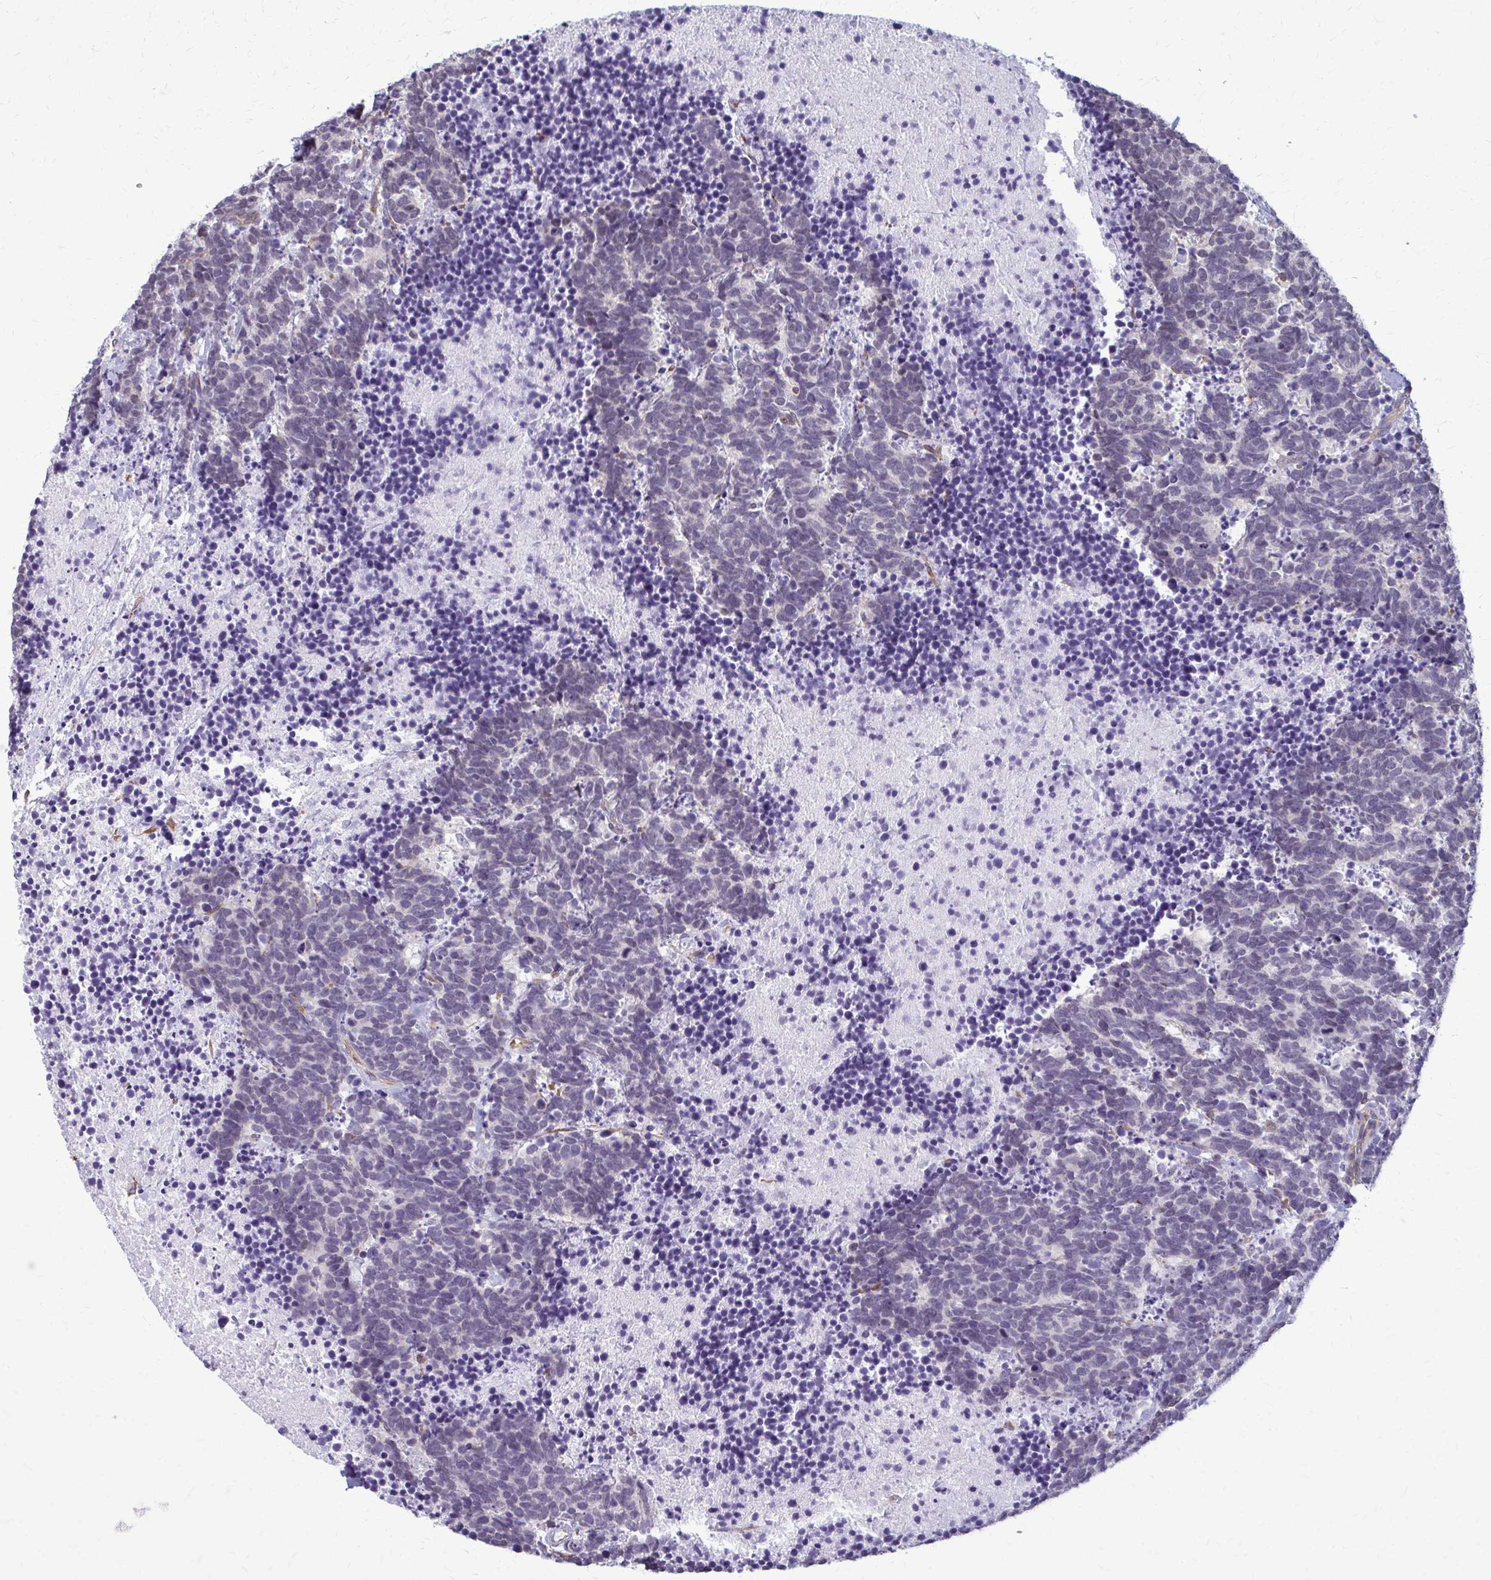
{"staining": {"intensity": "negative", "quantity": "none", "location": "none"}, "tissue": "carcinoid", "cell_type": "Tumor cells", "image_type": "cancer", "snomed": [{"axis": "morphology", "description": "Carcinoma, NOS"}, {"axis": "morphology", "description": "Carcinoid, malignant, NOS"}, {"axis": "topography", "description": "Prostate"}], "caption": "IHC photomicrograph of neoplastic tissue: carcinoid stained with DAB (3,3'-diaminobenzidine) demonstrates no significant protein staining in tumor cells.", "gene": "DEPP1", "patient": {"sex": "male", "age": 57}}